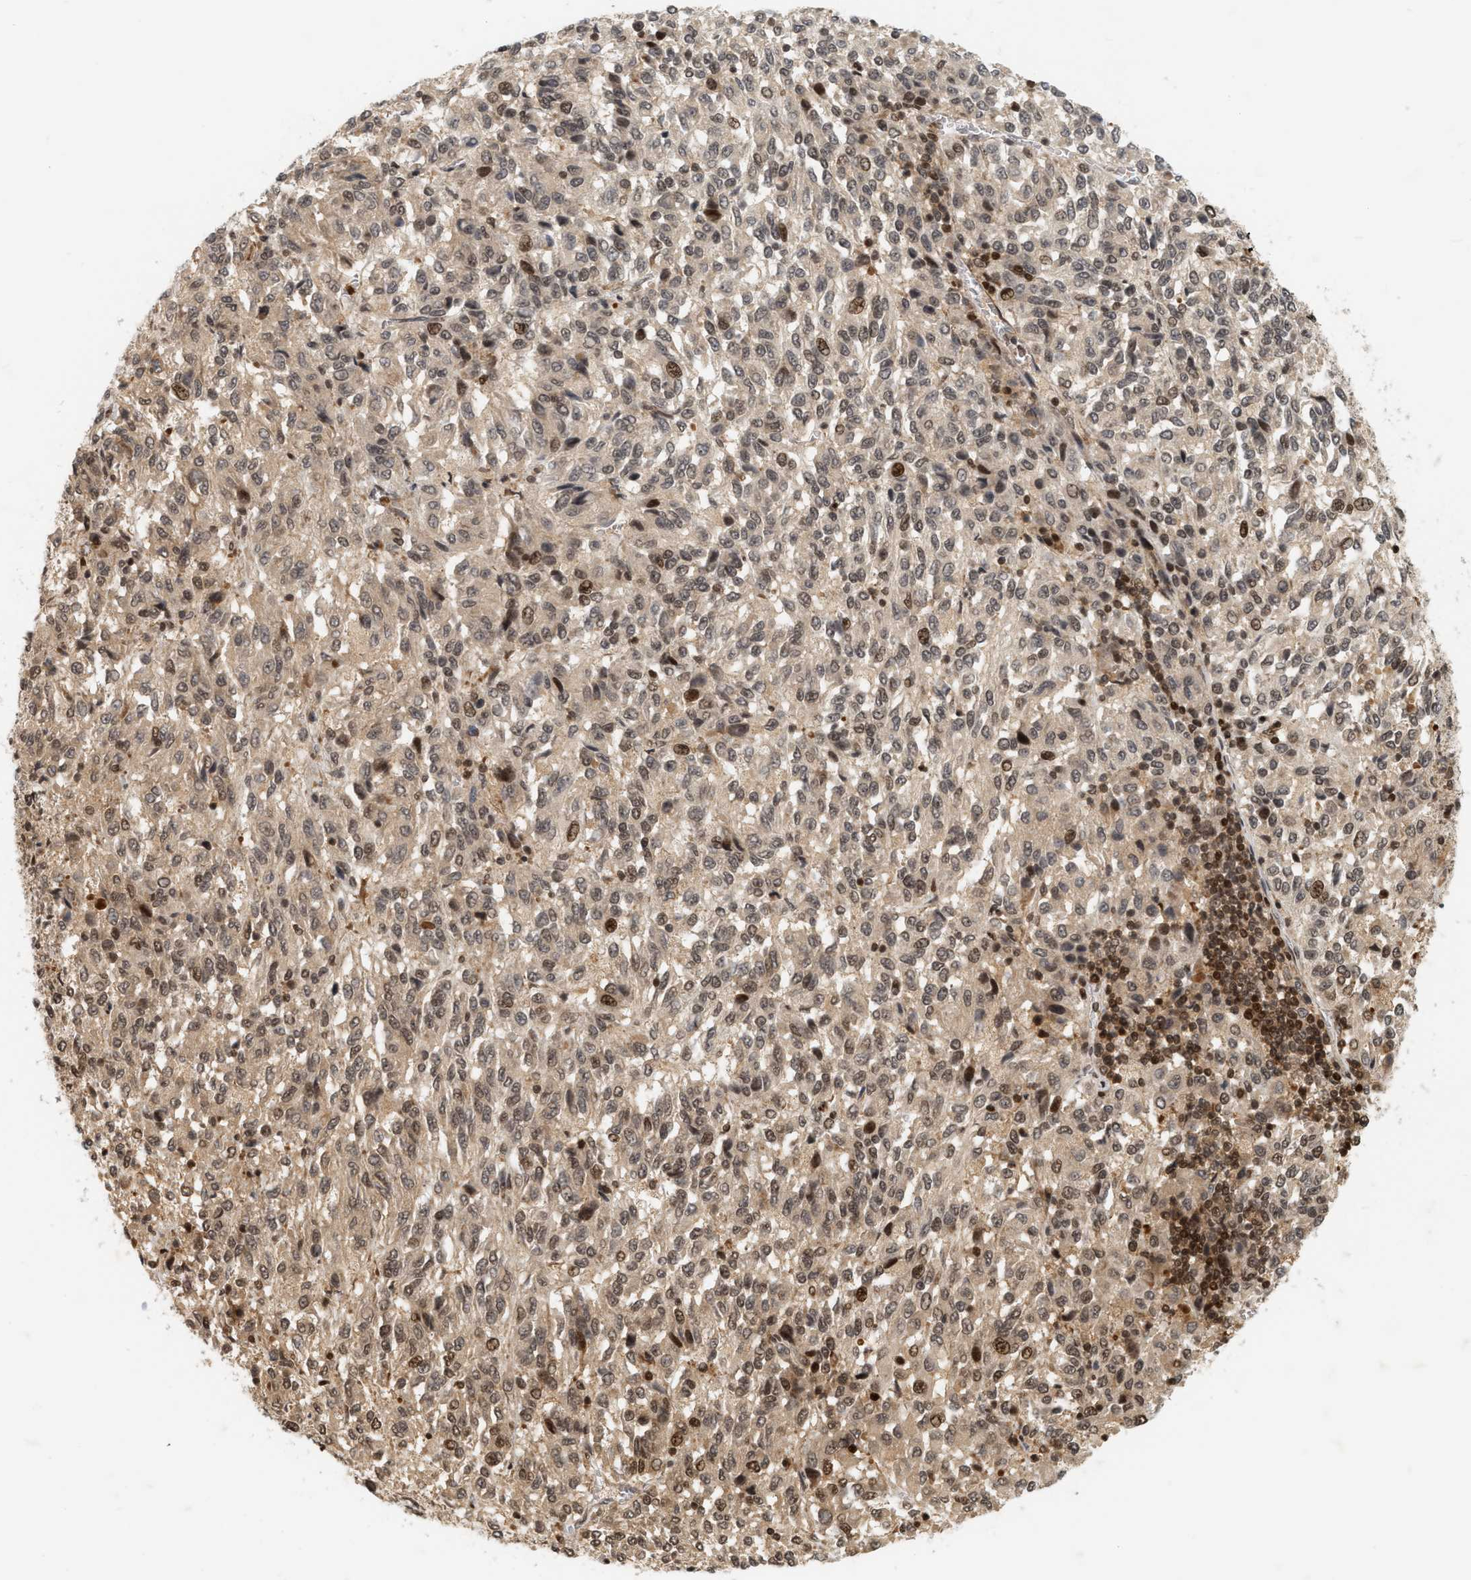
{"staining": {"intensity": "moderate", "quantity": "<25%", "location": "nuclear"}, "tissue": "melanoma", "cell_type": "Tumor cells", "image_type": "cancer", "snomed": [{"axis": "morphology", "description": "Malignant melanoma, Metastatic site"}, {"axis": "topography", "description": "Lung"}], "caption": "A high-resolution micrograph shows immunohistochemistry staining of malignant melanoma (metastatic site), which shows moderate nuclear staining in about <25% of tumor cells. (brown staining indicates protein expression, while blue staining denotes nuclei).", "gene": "NFE2L2", "patient": {"sex": "male", "age": 64}}